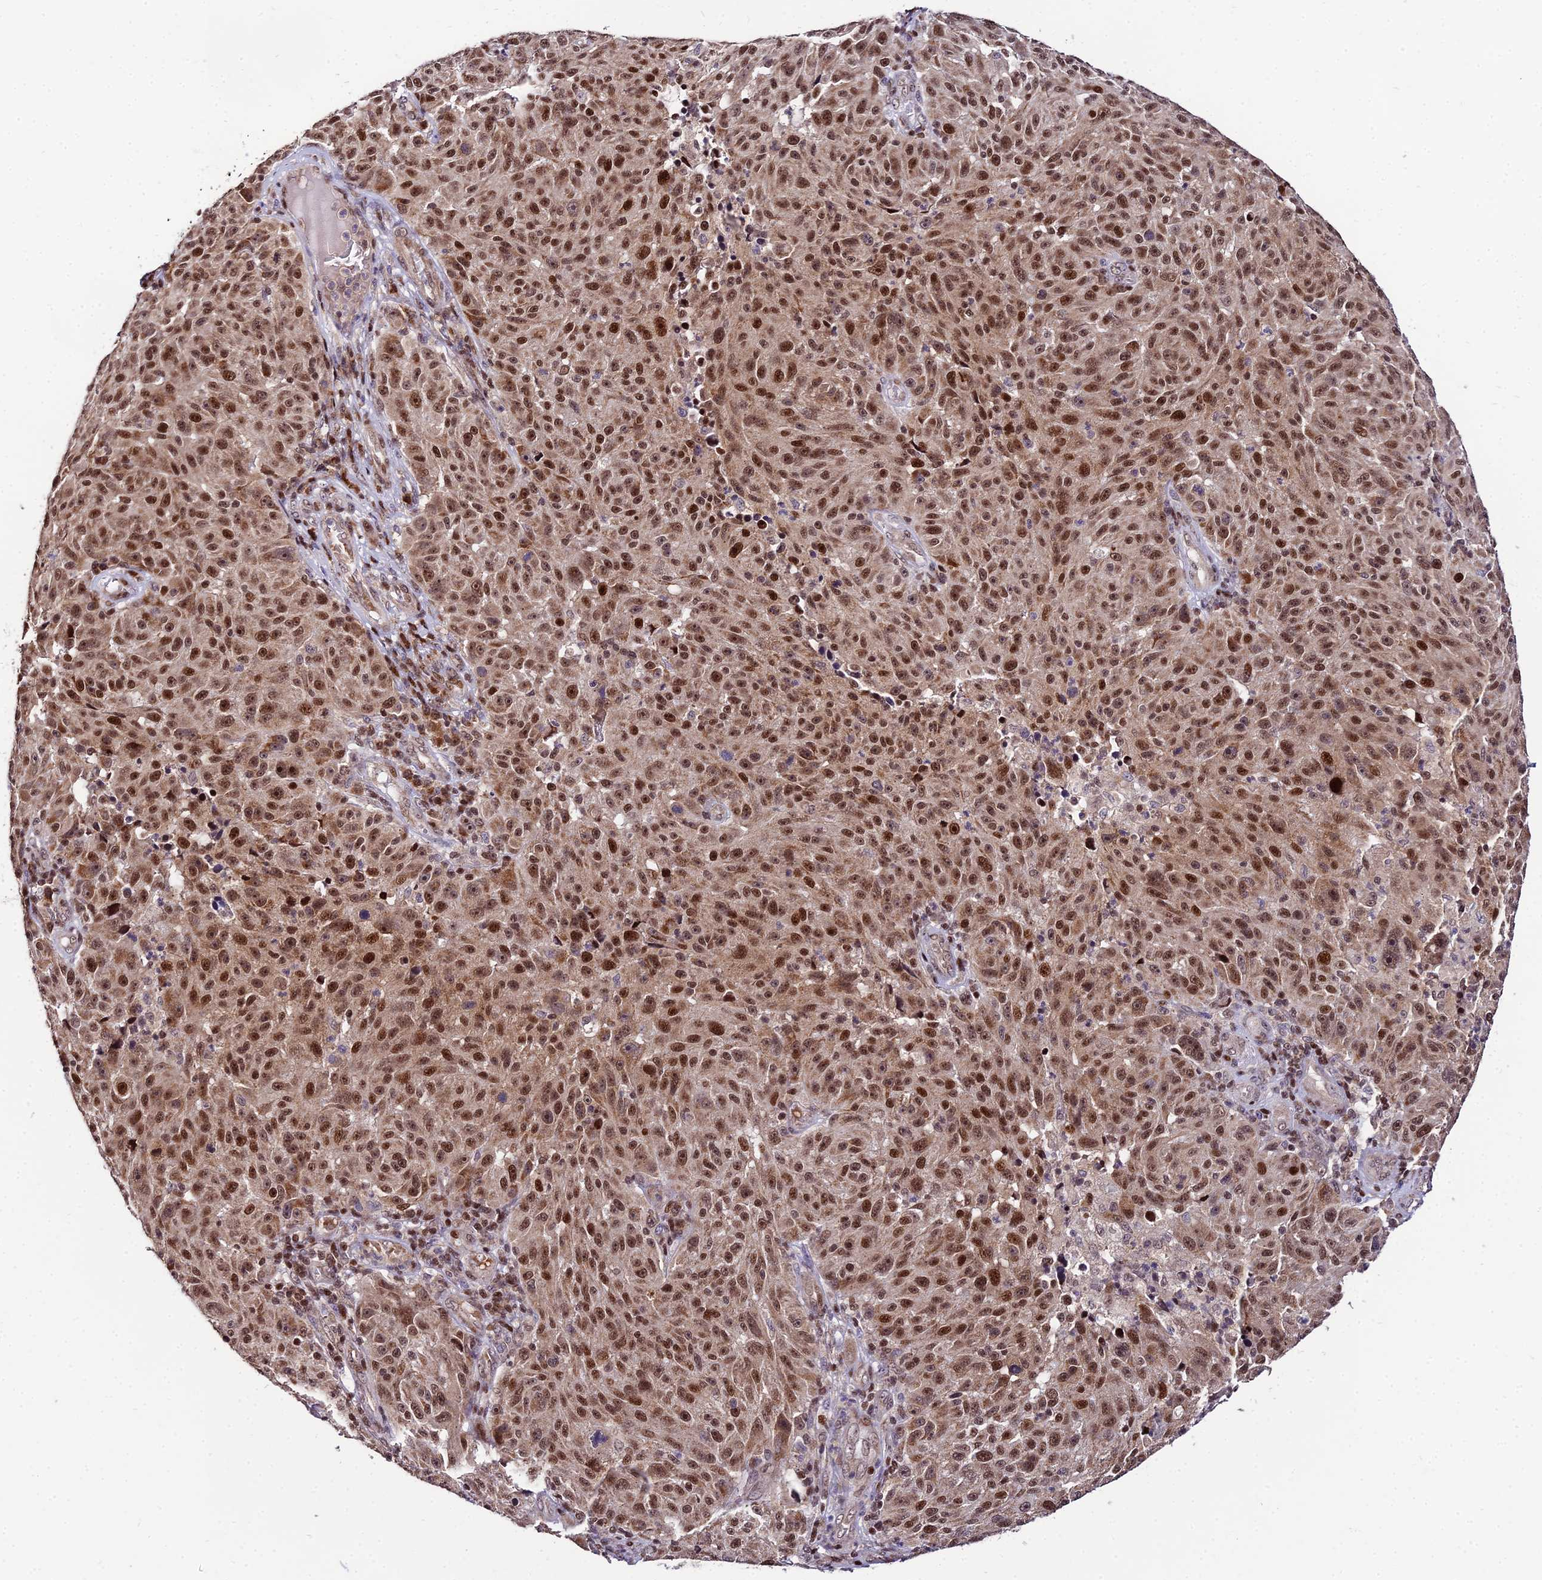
{"staining": {"intensity": "strong", "quantity": ">75%", "location": "nuclear"}, "tissue": "melanoma", "cell_type": "Tumor cells", "image_type": "cancer", "snomed": [{"axis": "morphology", "description": "Malignant melanoma, NOS"}, {"axis": "topography", "description": "Skin"}], "caption": "This micrograph reveals immunohistochemistry (IHC) staining of human malignant melanoma, with high strong nuclear expression in about >75% of tumor cells.", "gene": "CIB3", "patient": {"sex": "male", "age": 53}}